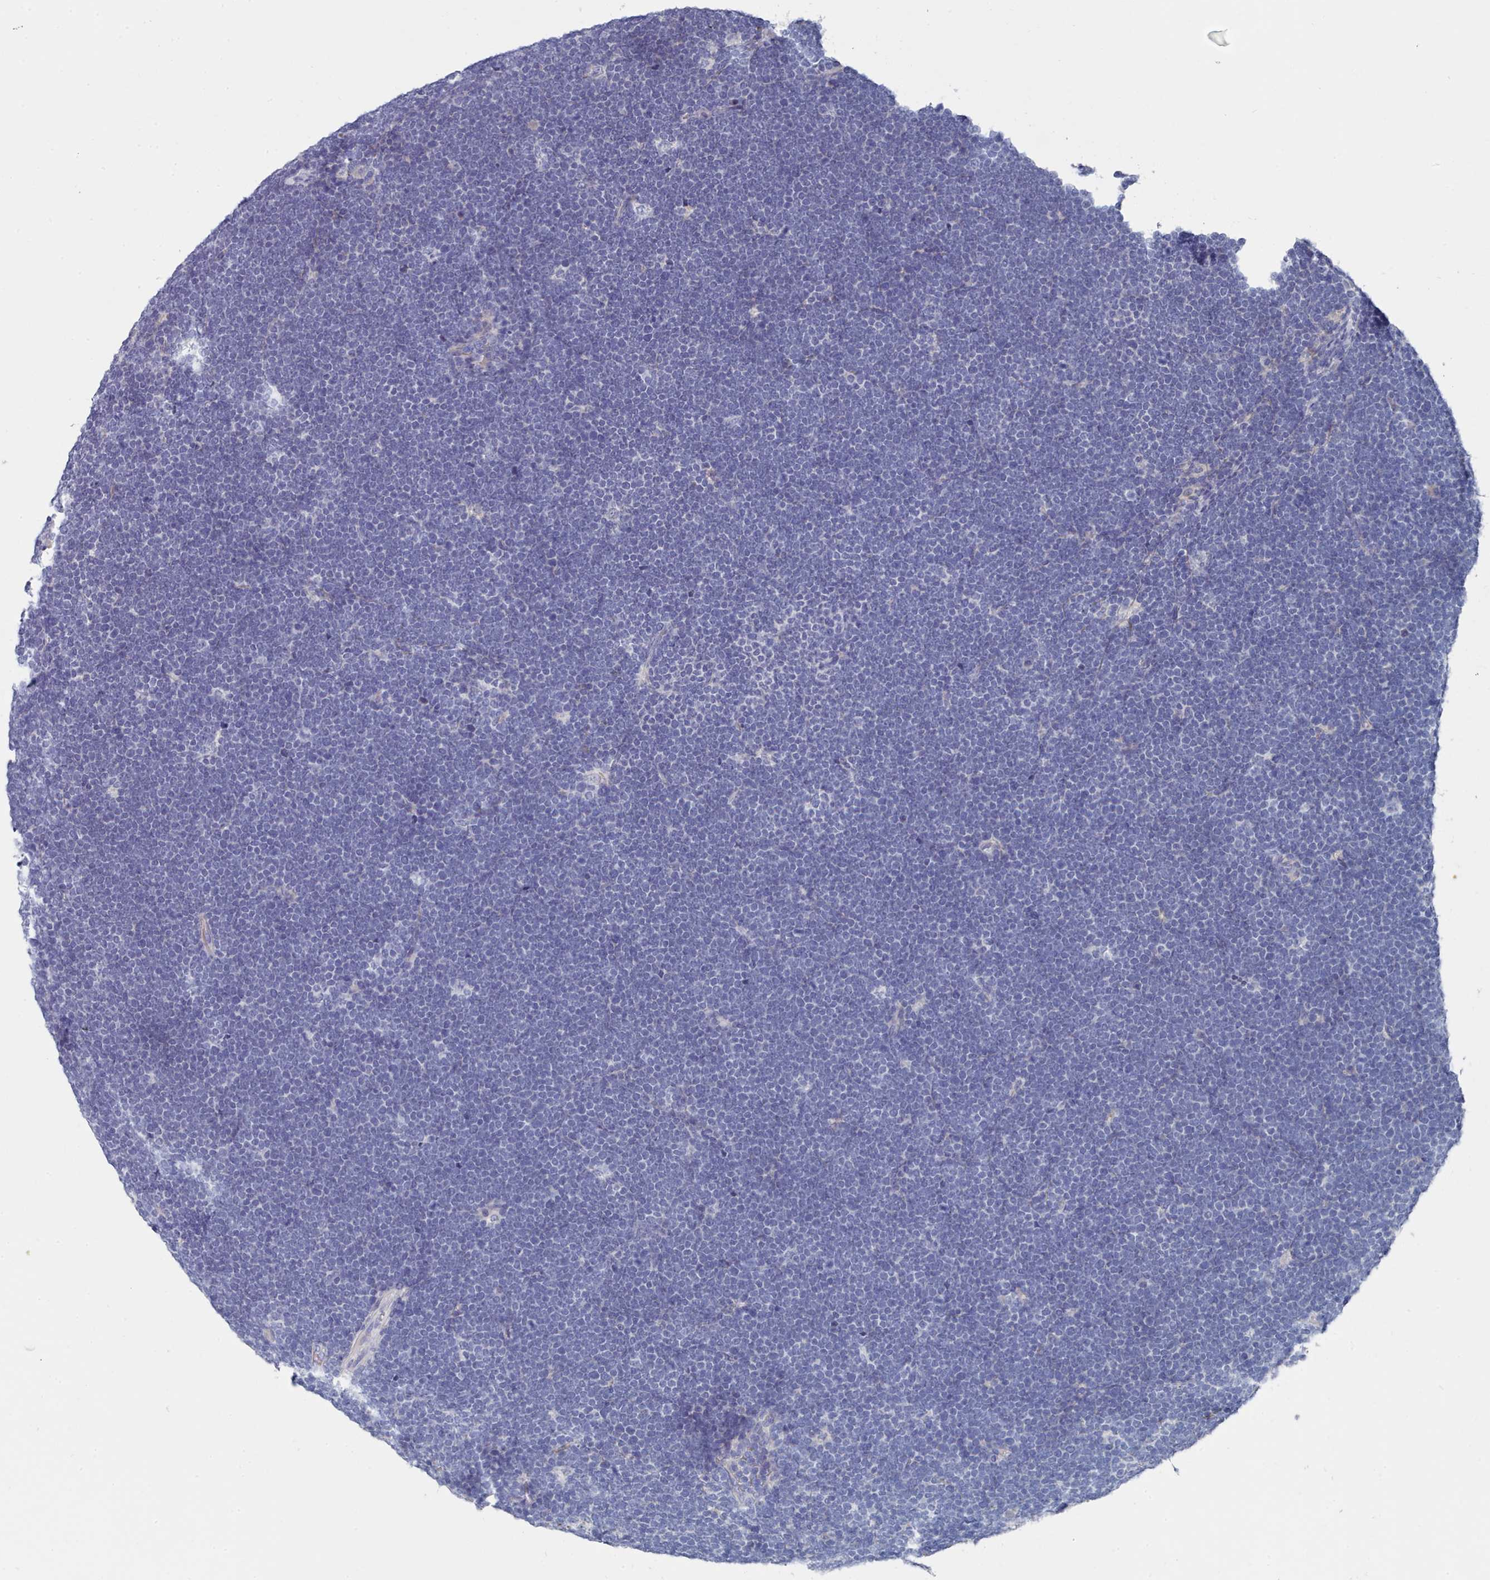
{"staining": {"intensity": "negative", "quantity": "none", "location": "none"}, "tissue": "lymphoma", "cell_type": "Tumor cells", "image_type": "cancer", "snomed": [{"axis": "morphology", "description": "Malignant lymphoma, non-Hodgkin's type, High grade"}, {"axis": "topography", "description": "Lymph node"}], "caption": "High power microscopy micrograph of an immunohistochemistry photomicrograph of malignant lymphoma, non-Hodgkin's type (high-grade), revealing no significant expression in tumor cells.", "gene": "PDE4C", "patient": {"sex": "male", "age": 13}}